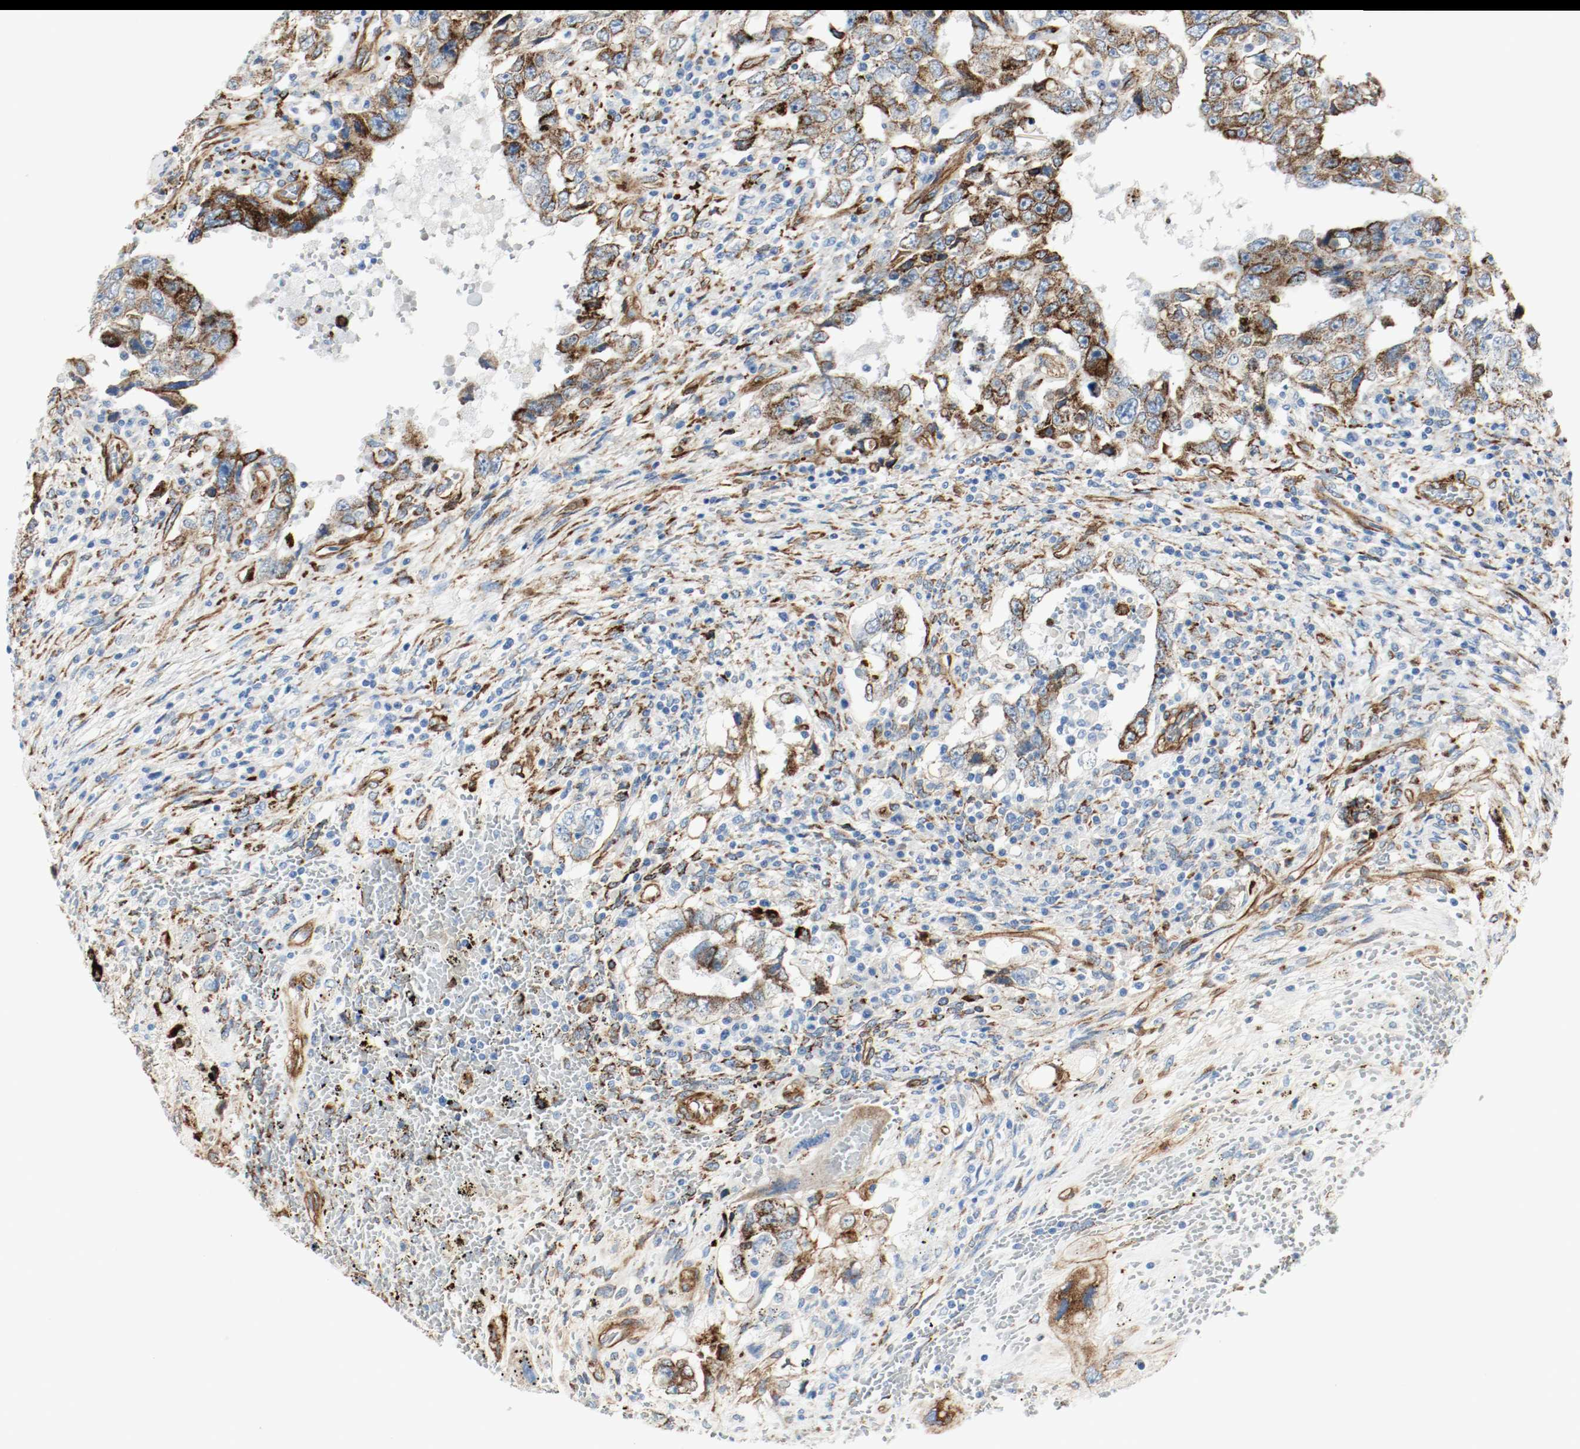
{"staining": {"intensity": "moderate", "quantity": ">75%", "location": "cytoplasmic/membranous"}, "tissue": "testis cancer", "cell_type": "Tumor cells", "image_type": "cancer", "snomed": [{"axis": "morphology", "description": "Carcinoma, Embryonal, NOS"}, {"axis": "topography", "description": "Testis"}], "caption": "Immunohistochemistry (IHC) of testis cancer (embryonal carcinoma) displays medium levels of moderate cytoplasmic/membranous expression in about >75% of tumor cells.", "gene": "LAMB1", "patient": {"sex": "male", "age": 26}}